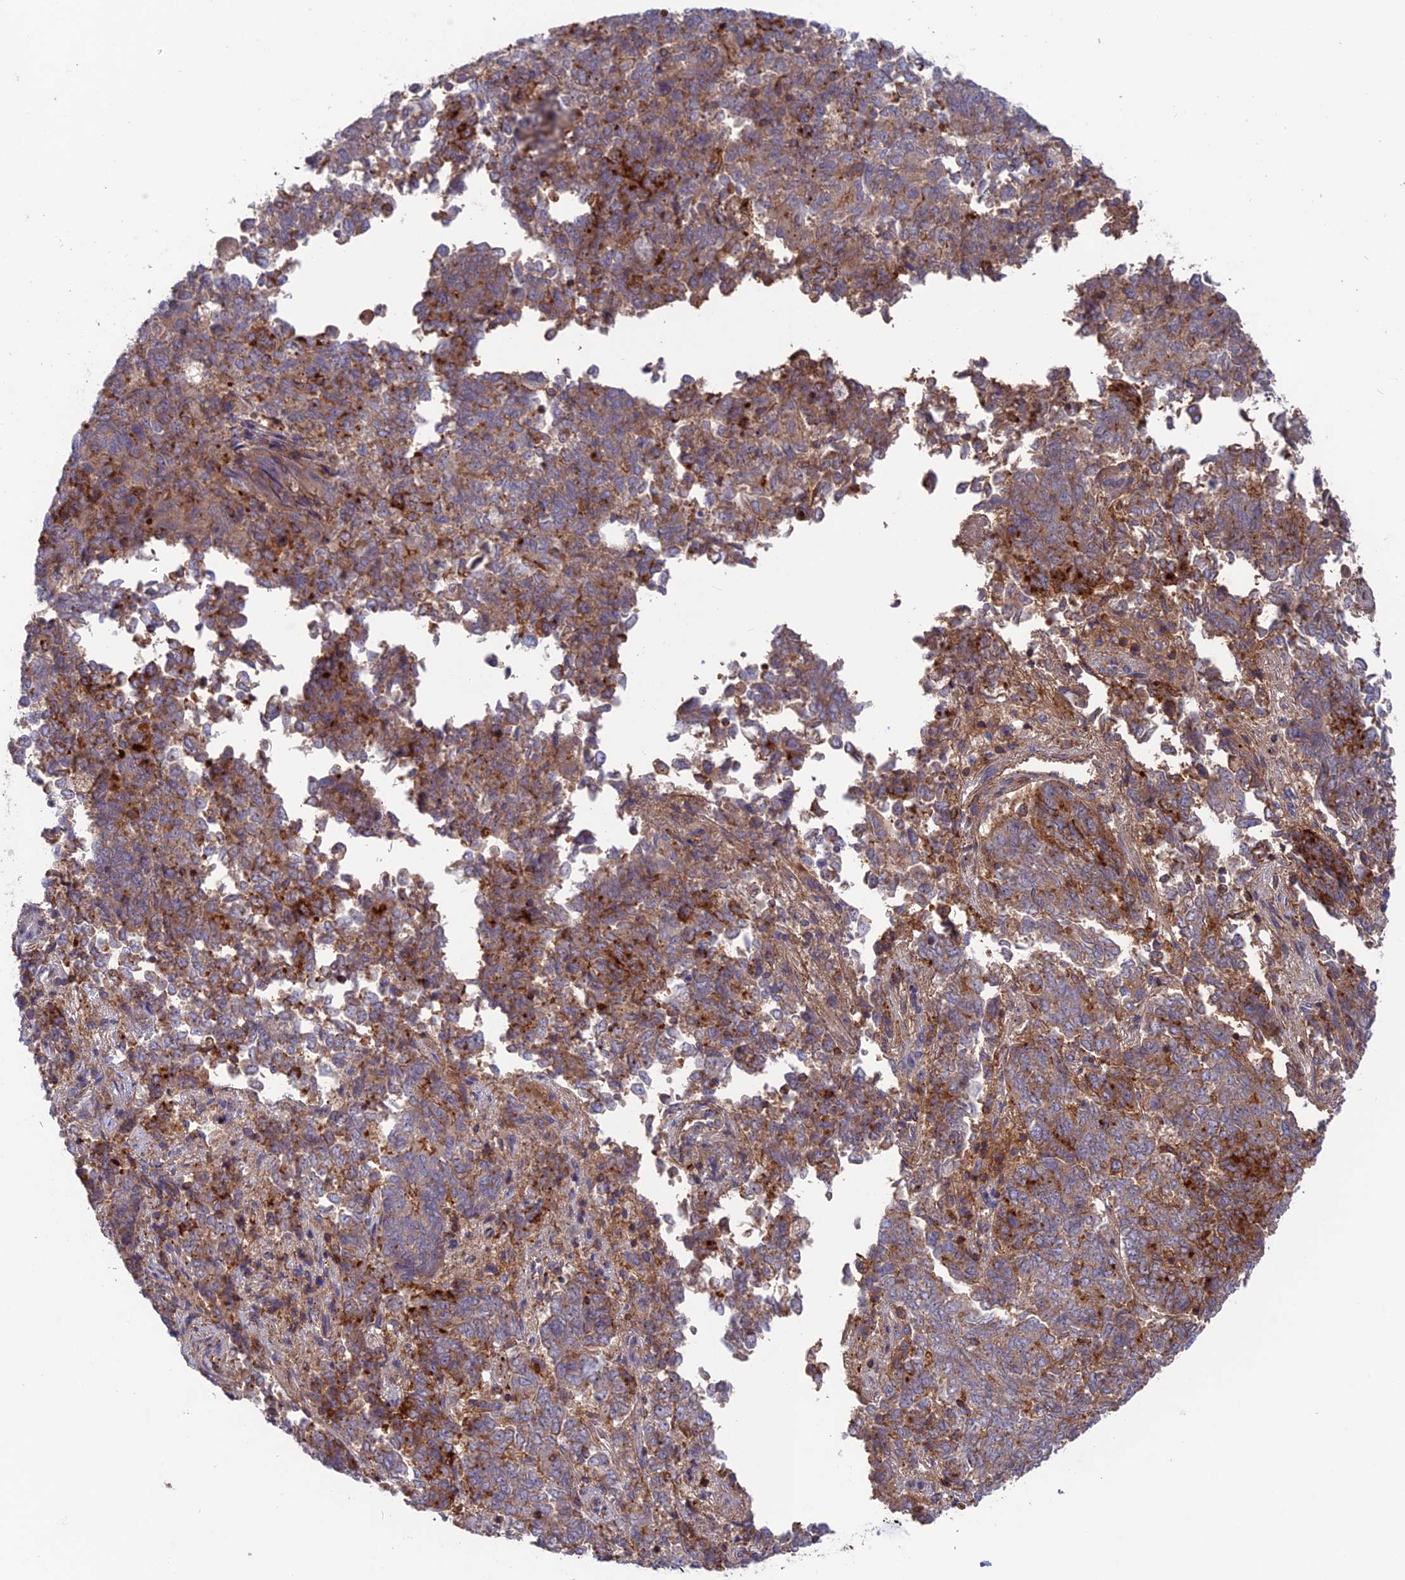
{"staining": {"intensity": "weak", "quantity": ">75%", "location": "cytoplasmic/membranous"}, "tissue": "endometrial cancer", "cell_type": "Tumor cells", "image_type": "cancer", "snomed": [{"axis": "morphology", "description": "Adenocarcinoma, NOS"}, {"axis": "topography", "description": "Endometrium"}], "caption": "Endometrial cancer (adenocarcinoma) stained for a protein exhibits weak cytoplasmic/membranous positivity in tumor cells.", "gene": "CPNE7", "patient": {"sex": "female", "age": 80}}